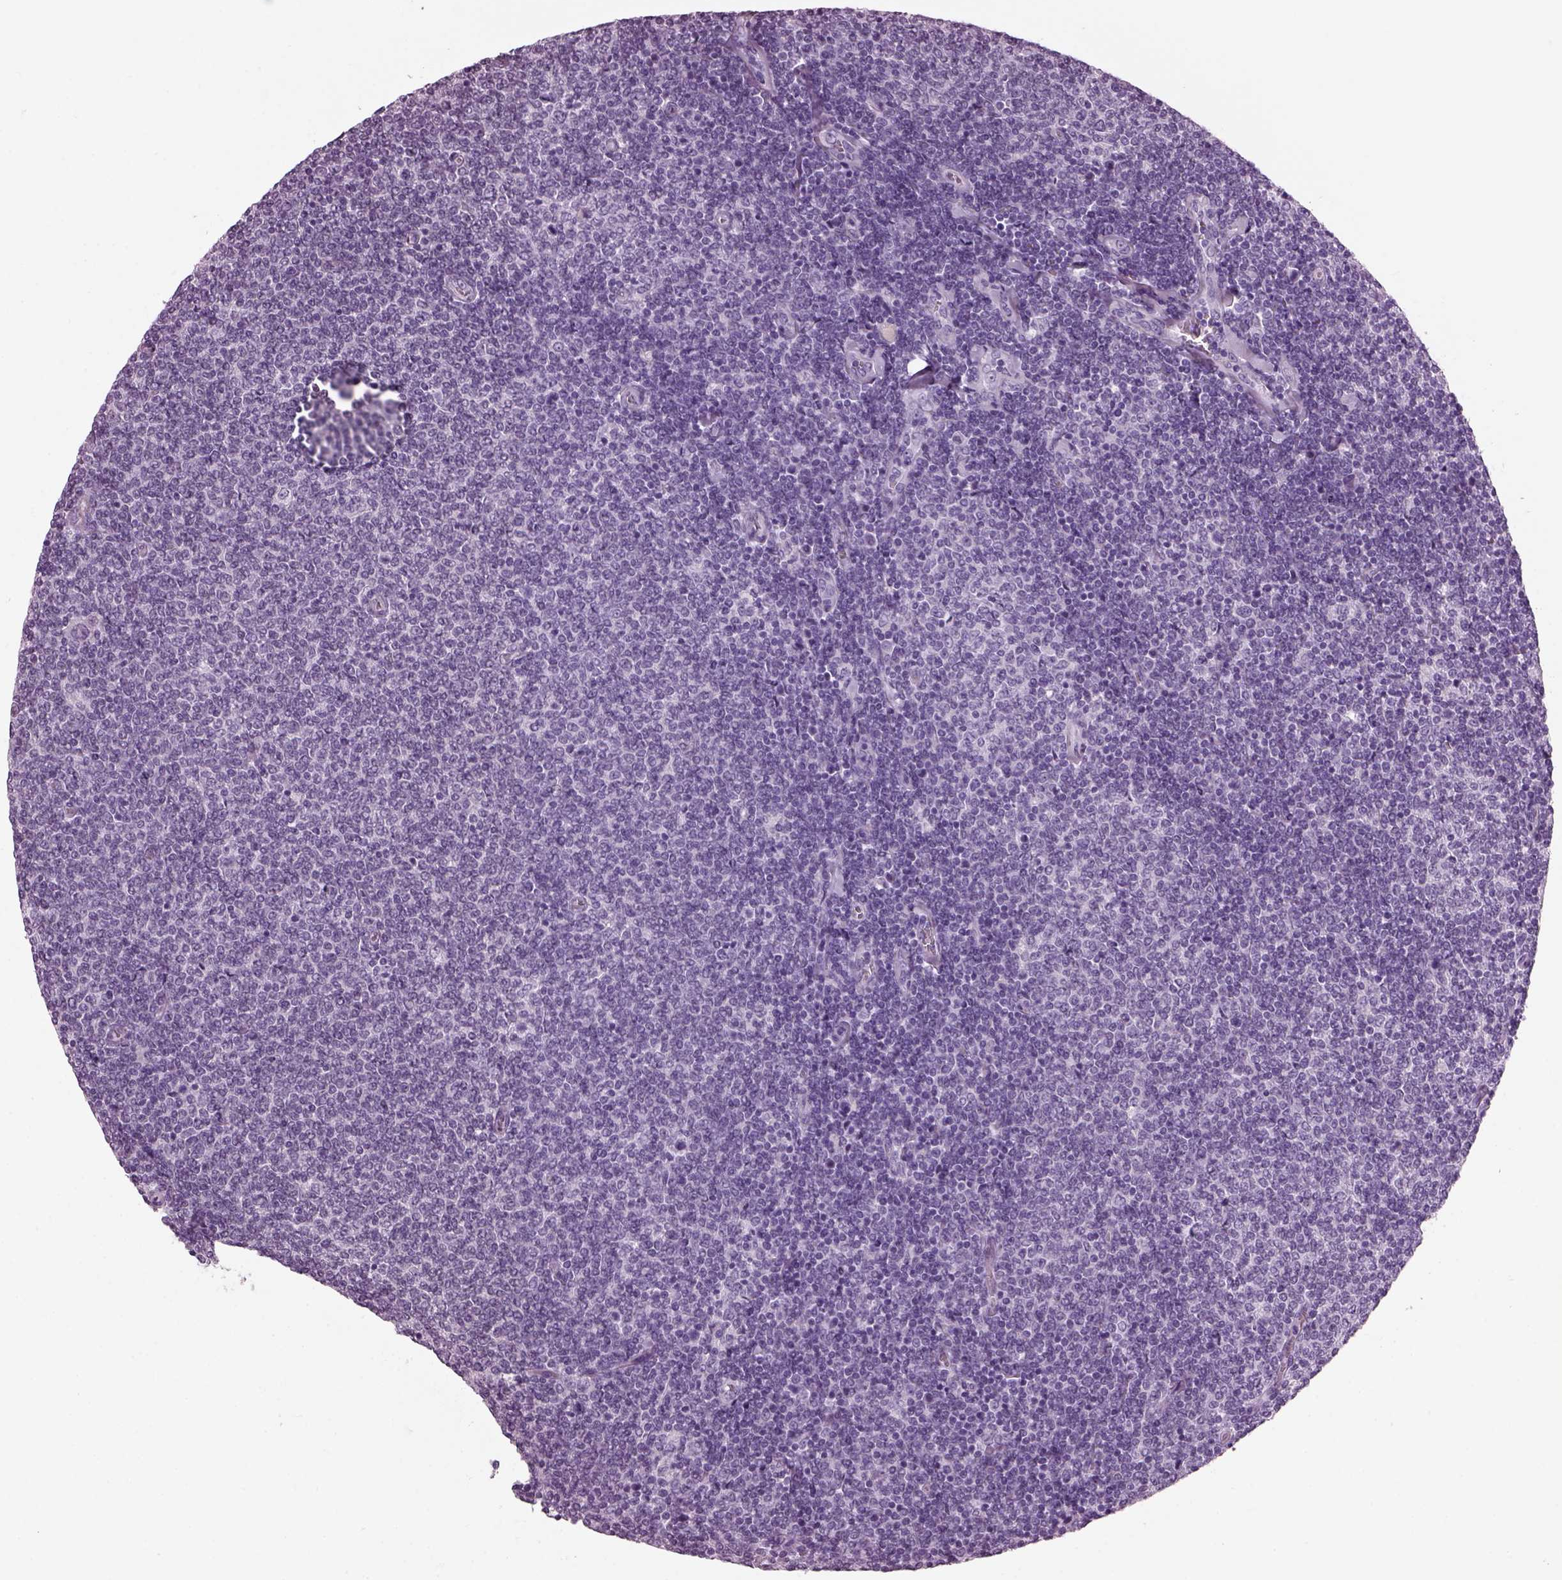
{"staining": {"intensity": "negative", "quantity": "none", "location": "none"}, "tissue": "lymphoma", "cell_type": "Tumor cells", "image_type": "cancer", "snomed": [{"axis": "morphology", "description": "Malignant lymphoma, non-Hodgkin's type, Low grade"}, {"axis": "topography", "description": "Lymph node"}], "caption": "This is an immunohistochemistry (IHC) image of low-grade malignant lymphoma, non-Hodgkin's type. There is no staining in tumor cells.", "gene": "KRTAP3-2", "patient": {"sex": "male", "age": 52}}